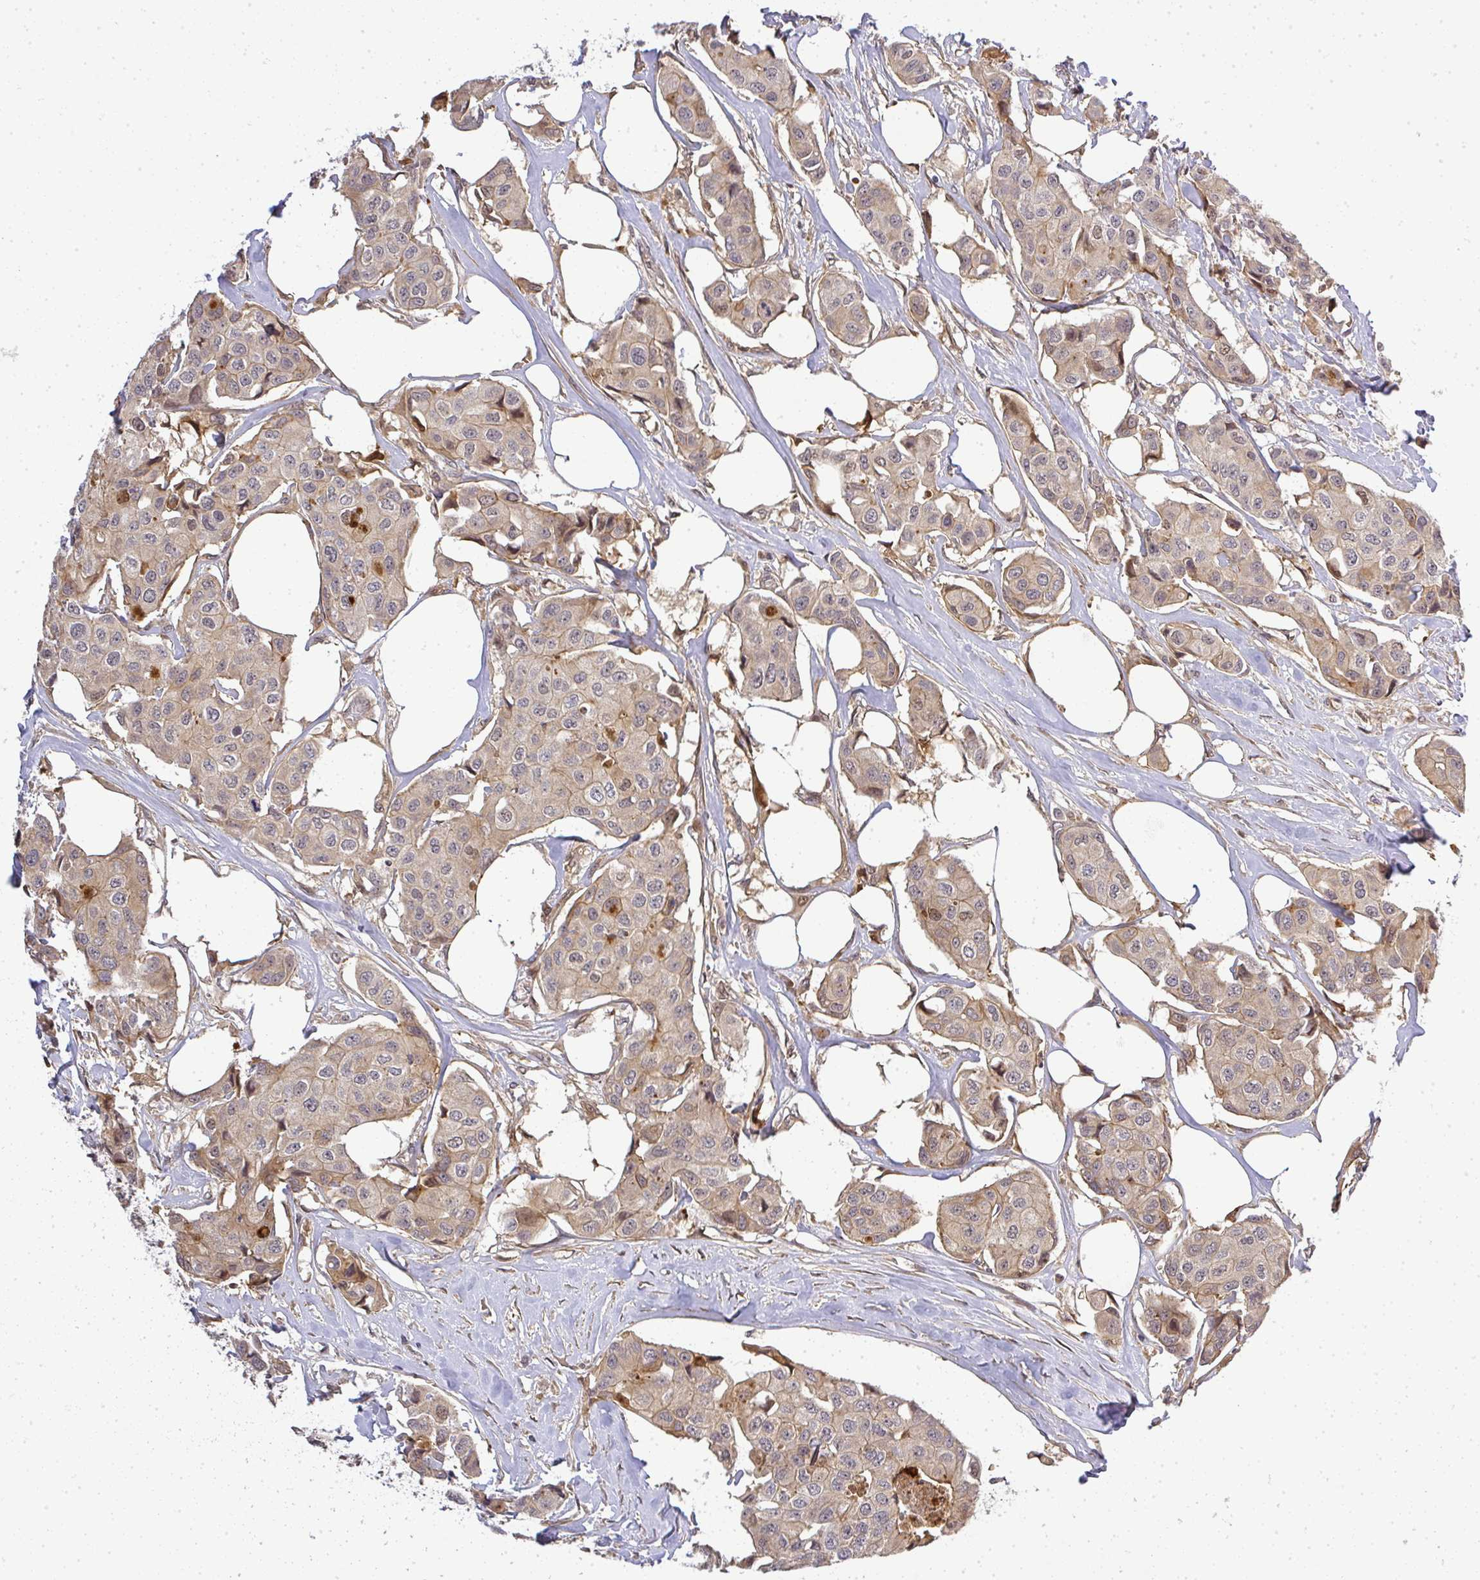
{"staining": {"intensity": "weak", "quantity": ">75%", "location": "cytoplasmic/membranous"}, "tissue": "breast cancer", "cell_type": "Tumor cells", "image_type": "cancer", "snomed": [{"axis": "morphology", "description": "Duct carcinoma"}, {"axis": "topography", "description": "Breast"}, {"axis": "topography", "description": "Lymph node"}], "caption": "Tumor cells show weak cytoplasmic/membranous staining in approximately >75% of cells in breast infiltrating ductal carcinoma.", "gene": "FAM153A", "patient": {"sex": "female", "age": 80}}